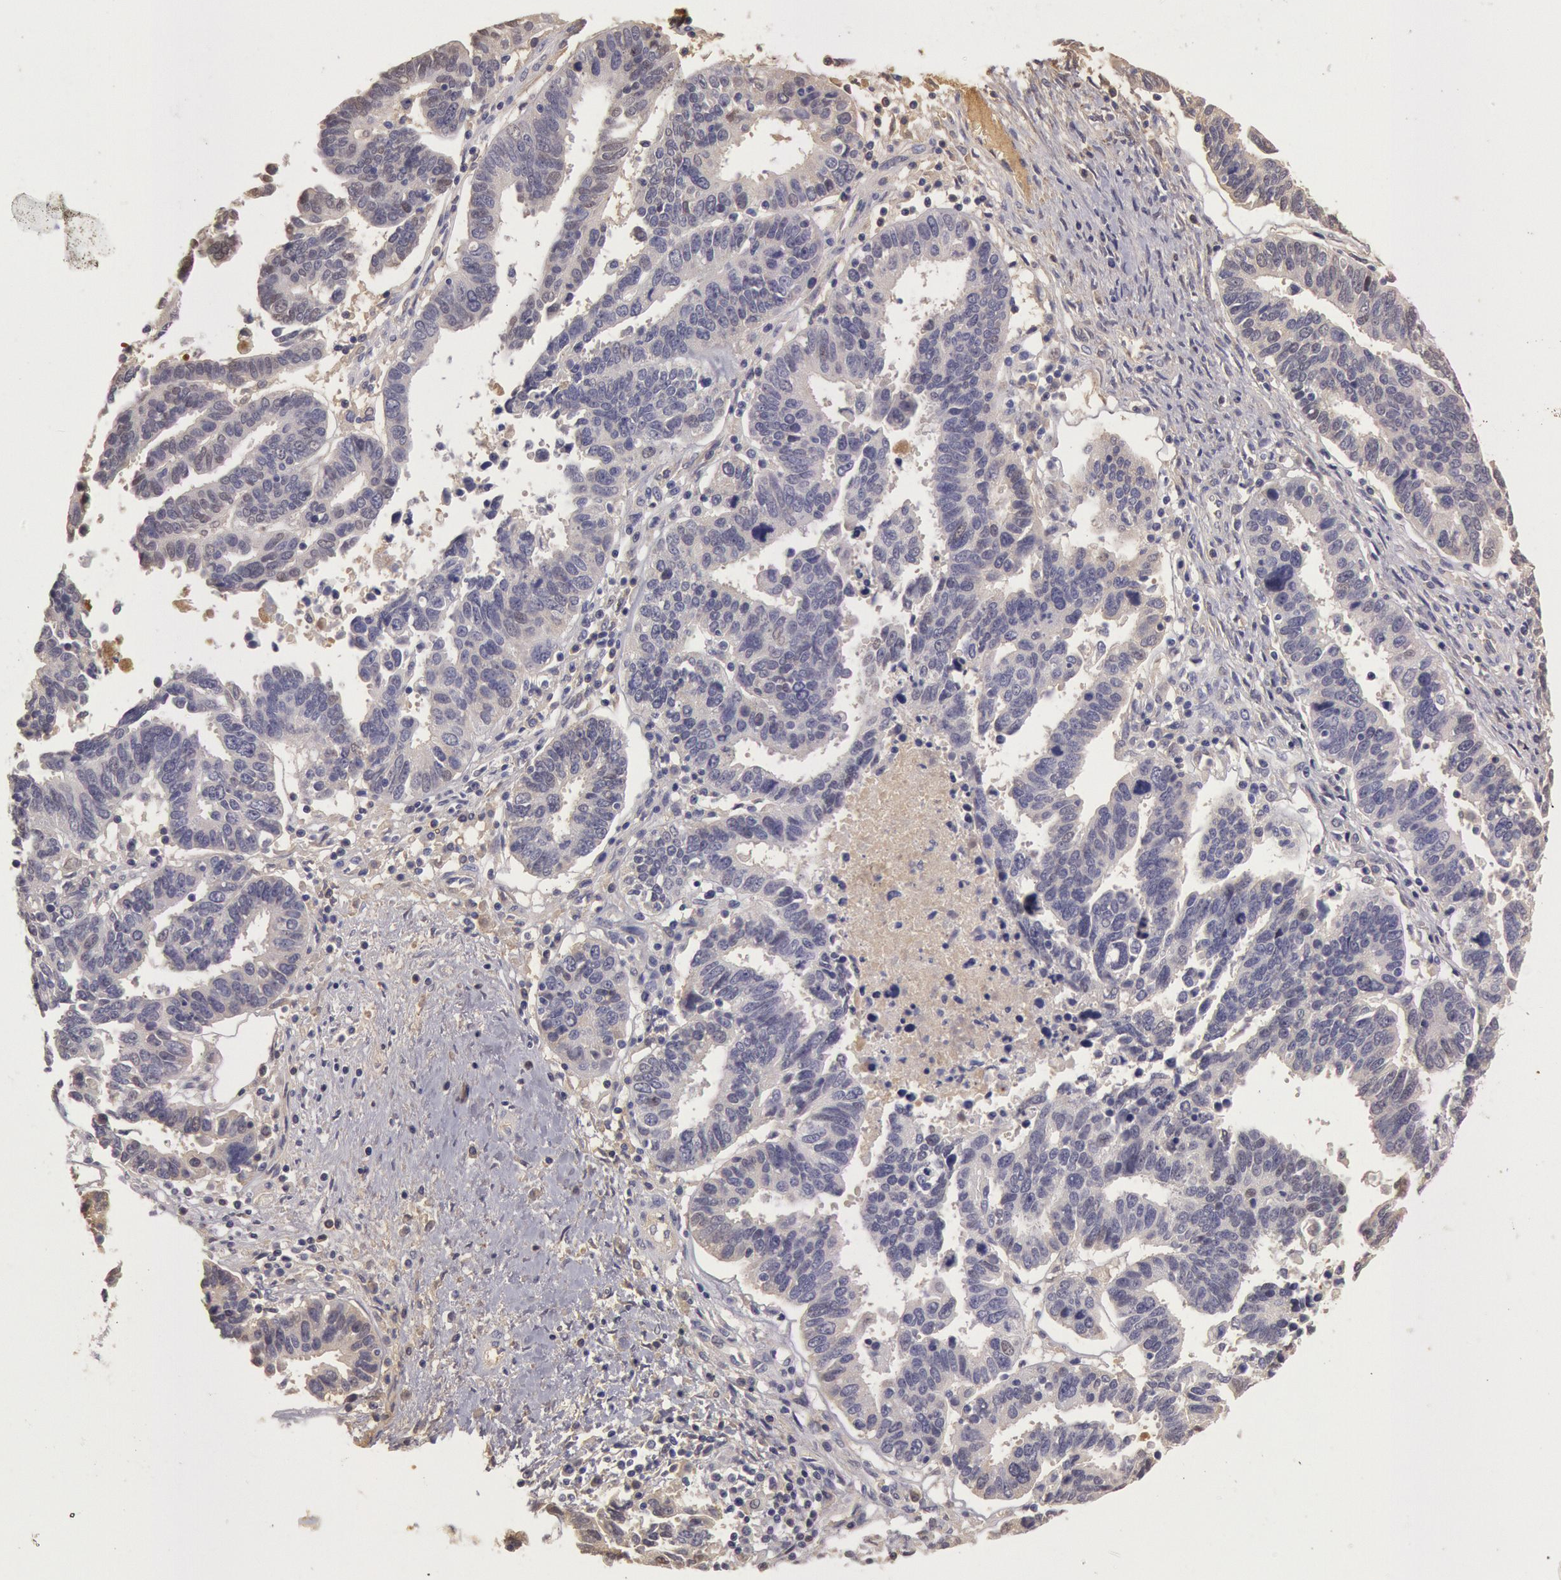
{"staining": {"intensity": "negative", "quantity": "none", "location": "none"}, "tissue": "ovarian cancer", "cell_type": "Tumor cells", "image_type": "cancer", "snomed": [{"axis": "morphology", "description": "Carcinoma, endometroid"}, {"axis": "morphology", "description": "Cystadenocarcinoma, serous, NOS"}, {"axis": "topography", "description": "Ovary"}], "caption": "Tumor cells show no significant expression in ovarian serous cystadenocarcinoma. (Stains: DAB immunohistochemistry (IHC) with hematoxylin counter stain, Microscopy: brightfield microscopy at high magnification).", "gene": "C1R", "patient": {"sex": "female", "age": 45}}